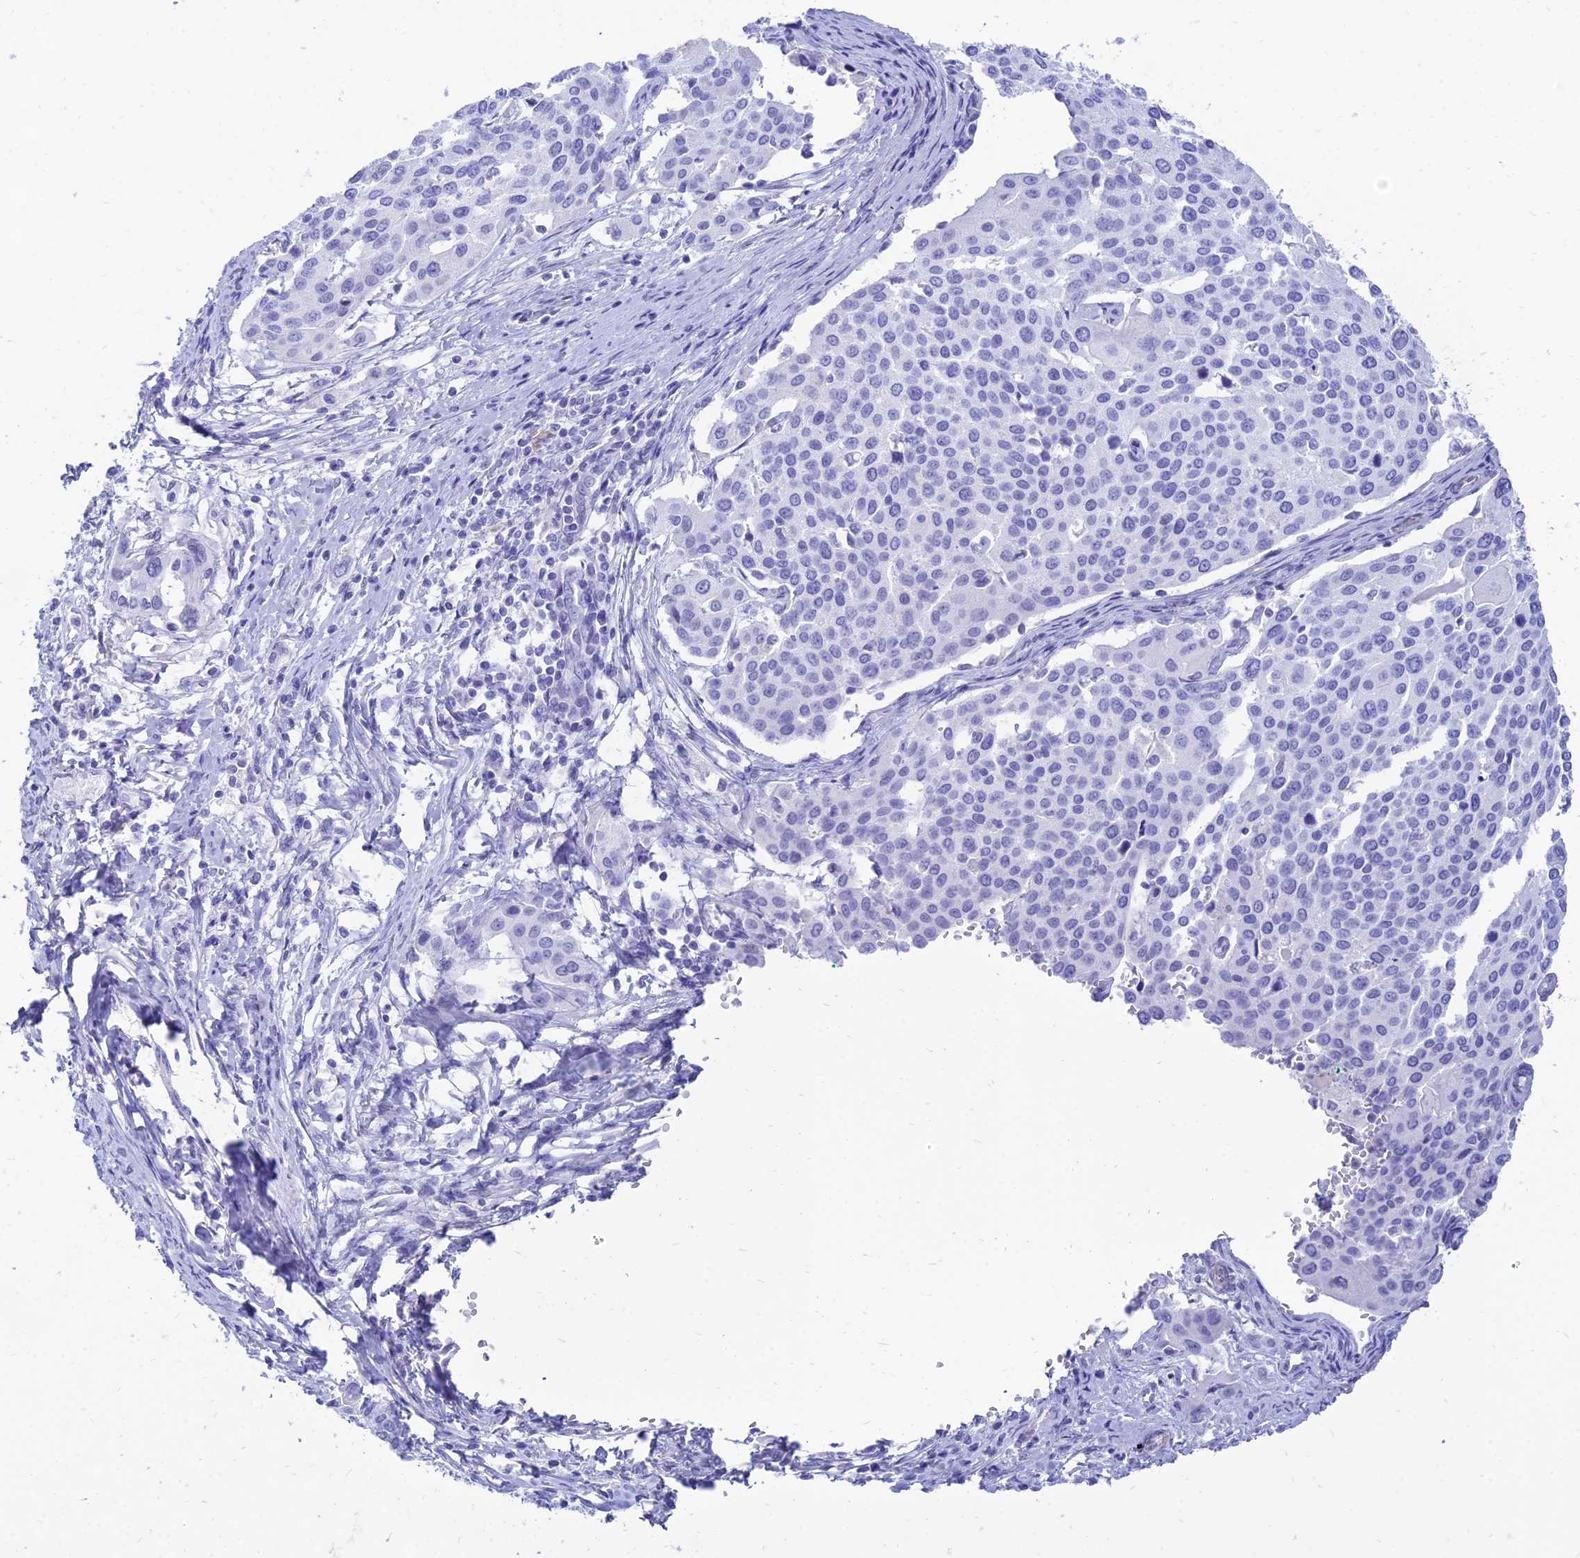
{"staining": {"intensity": "negative", "quantity": "none", "location": "none"}, "tissue": "cervical cancer", "cell_type": "Tumor cells", "image_type": "cancer", "snomed": [{"axis": "morphology", "description": "Squamous cell carcinoma, NOS"}, {"axis": "topography", "description": "Cervix"}], "caption": "Tumor cells show no significant protein staining in cervical cancer.", "gene": "TAC3", "patient": {"sex": "female", "age": 44}}